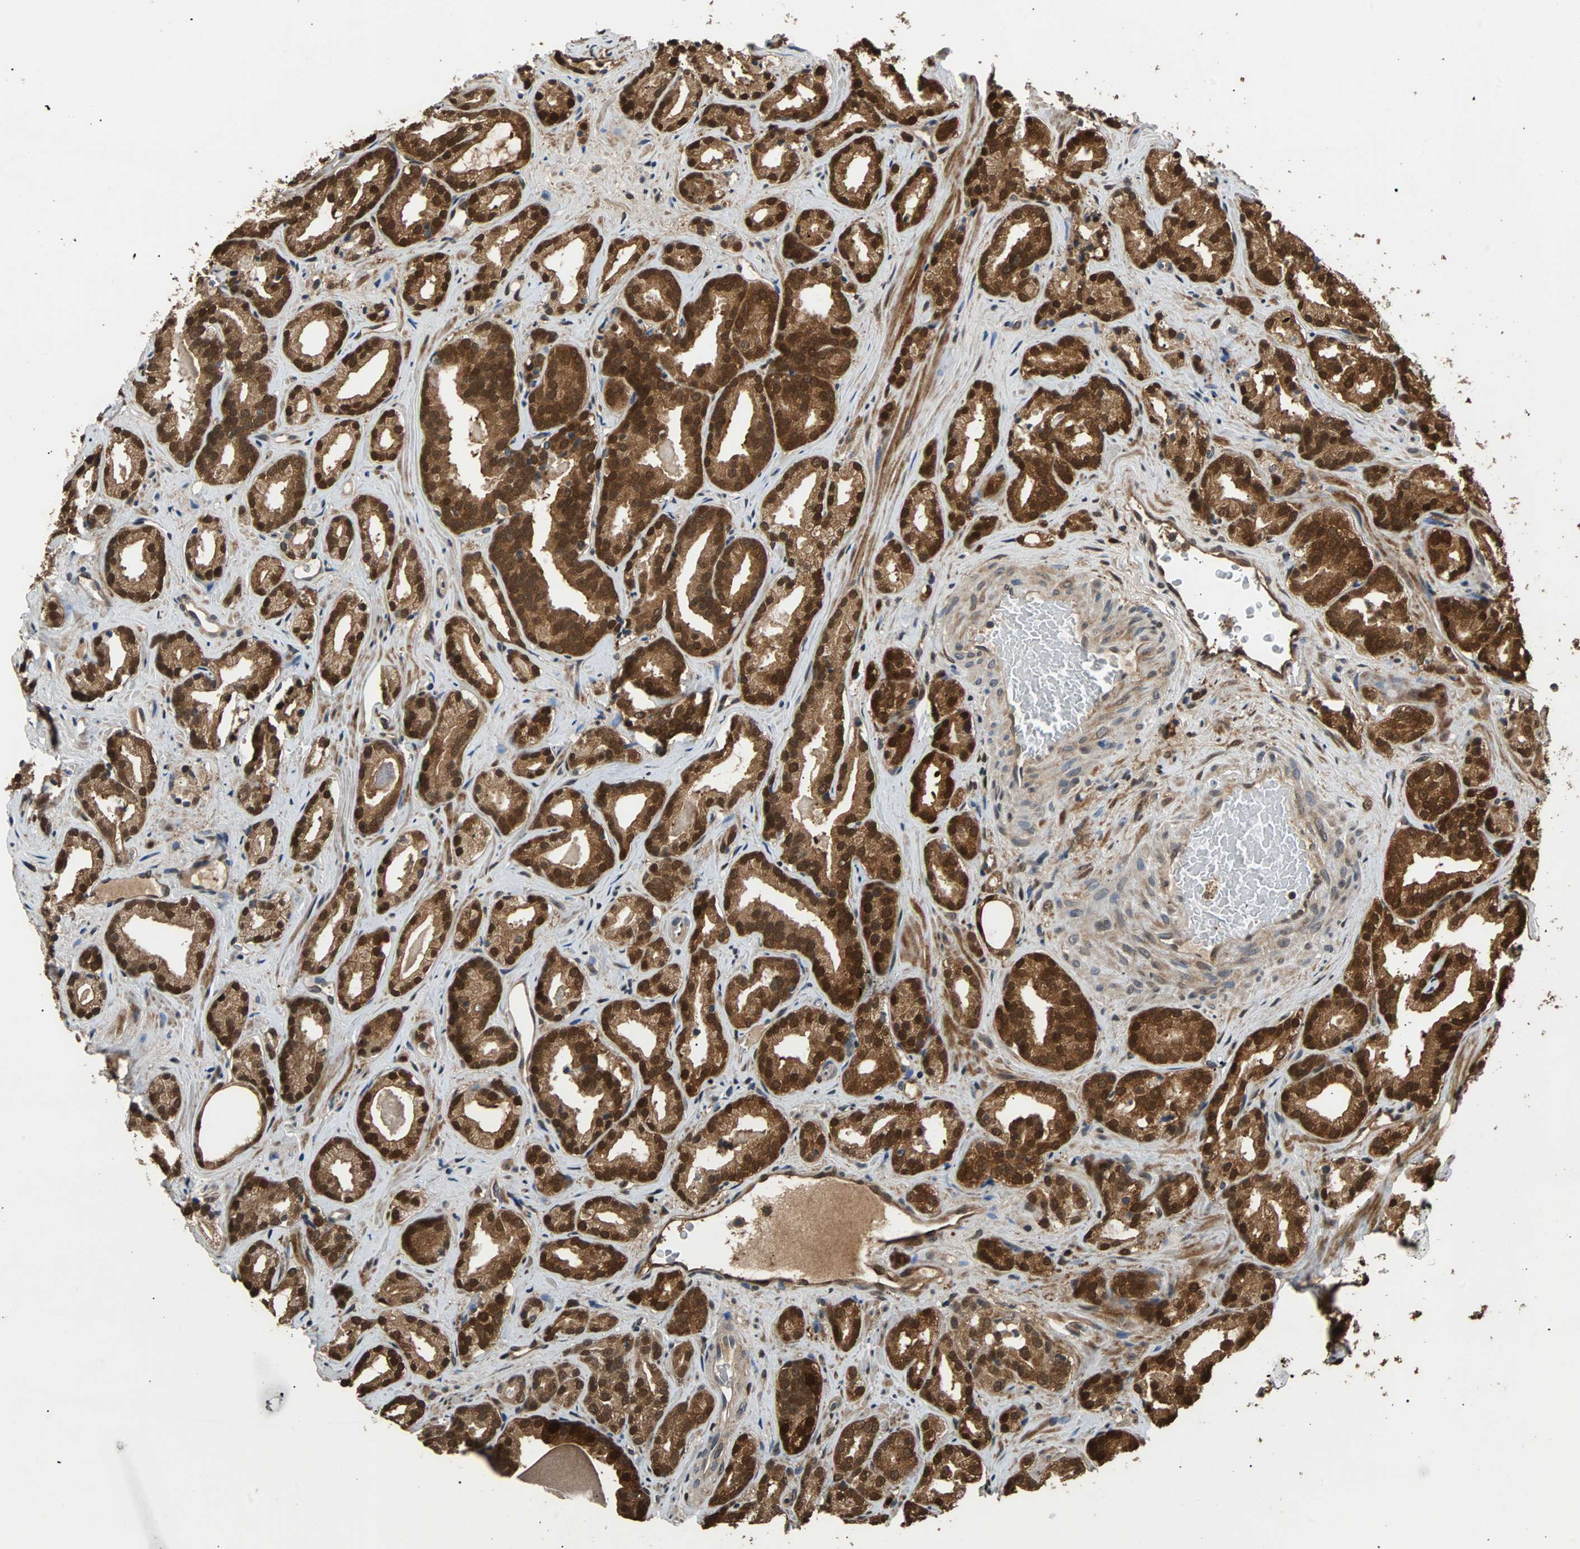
{"staining": {"intensity": "strong", "quantity": ">75%", "location": "cytoplasmic/membranous,nuclear"}, "tissue": "prostate cancer", "cell_type": "Tumor cells", "image_type": "cancer", "snomed": [{"axis": "morphology", "description": "Adenocarcinoma, Low grade"}, {"axis": "topography", "description": "Prostate"}], "caption": "Tumor cells exhibit strong cytoplasmic/membranous and nuclear staining in approximately >75% of cells in prostate low-grade adenocarcinoma.", "gene": "PRDX6", "patient": {"sex": "male", "age": 63}}